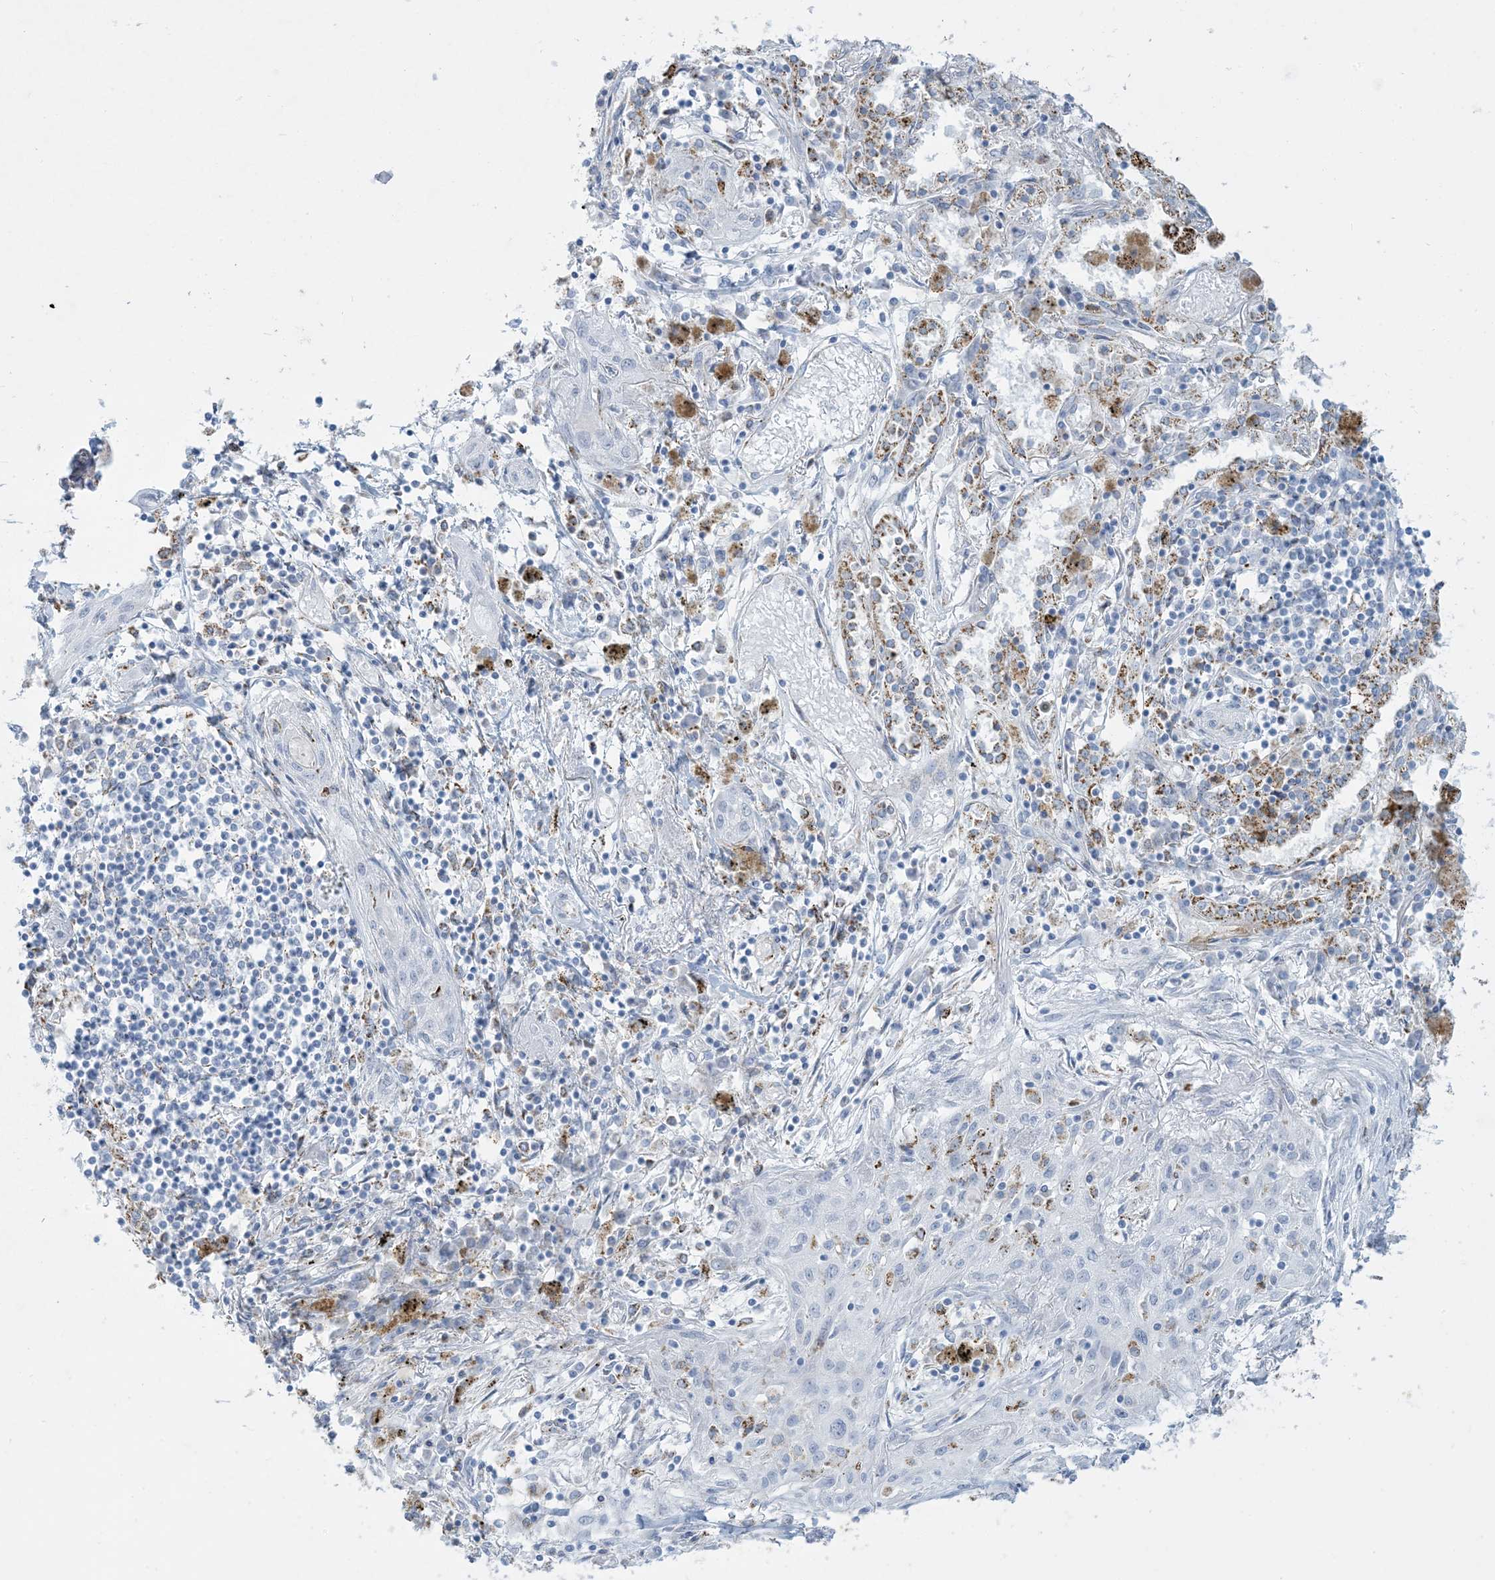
{"staining": {"intensity": "negative", "quantity": "none", "location": "none"}, "tissue": "lung cancer", "cell_type": "Tumor cells", "image_type": "cancer", "snomed": [{"axis": "morphology", "description": "Squamous cell carcinoma, NOS"}, {"axis": "topography", "description": "Lung"}], "caption": "Photomicrograph shows no significant protein positivity in tumor cells of lung squamous cell carcinoma. (Brightfield microscopy of DAB immunohistochemistry at high magnification).", "gene": "ZDHHC4", "patient": {"sex": "female", "age": 47}}